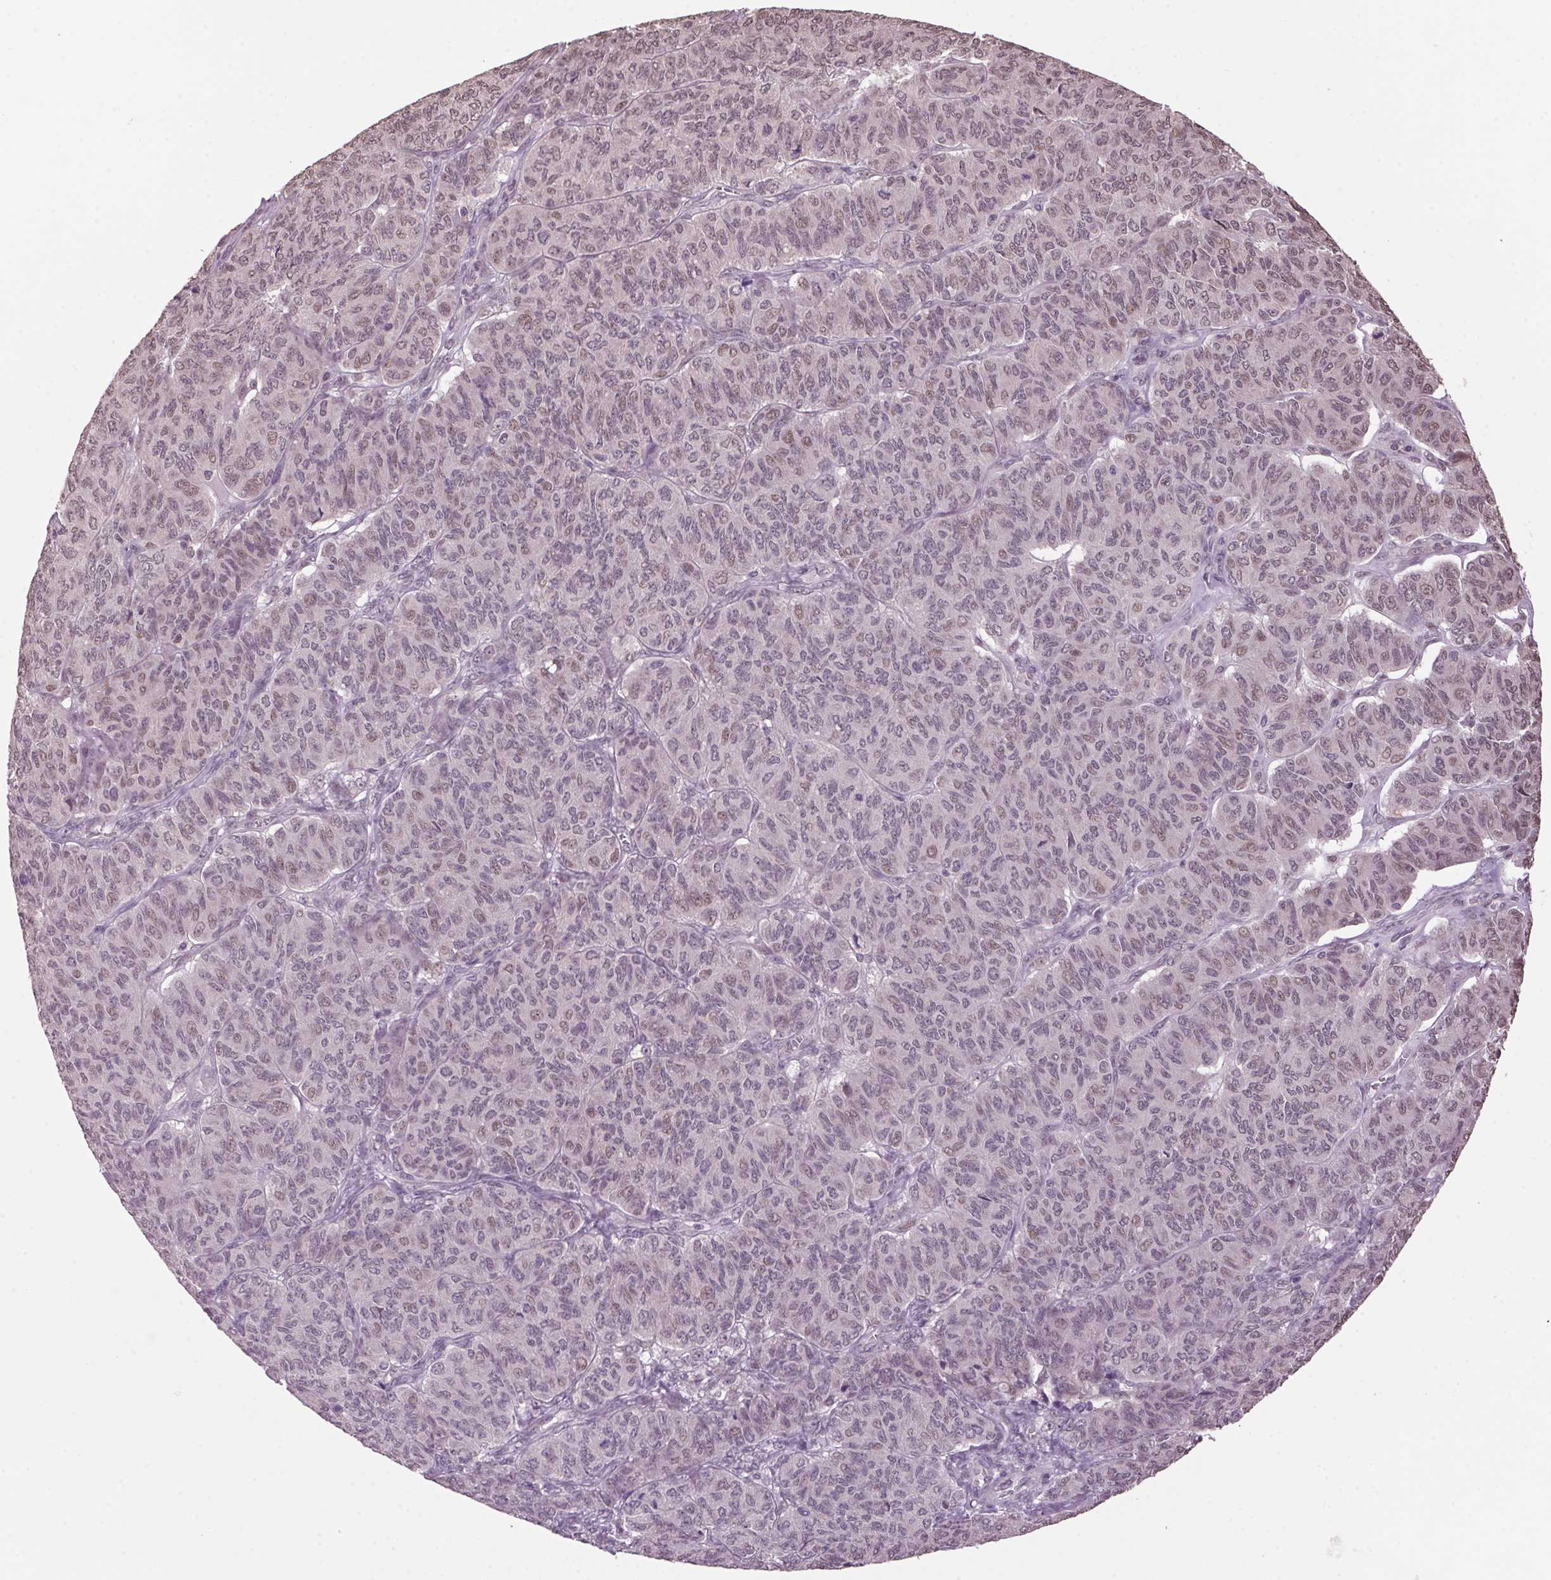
{"staining": {"intensity": "weak", "quantity": "25%-75%", "location": "nuclear"}, "tissue": "ovarian cancer", "cell_type": "Tumor cells", "image_type": "cancer", "snomed": [{"axis": "morphology", "description": "Carcinoma, endometroid"}, {"axis": "topography", "description": "Ovary"}], "caption": "Approximately 25%-75% of tumor cells in human endometroid carcinoma (ovarian) reveal weak nuclear protein positivity as visualized by brown immunohistochemical staining.", "gene": "VWA3B", "patient": {"sex": "female", "age": 80}}